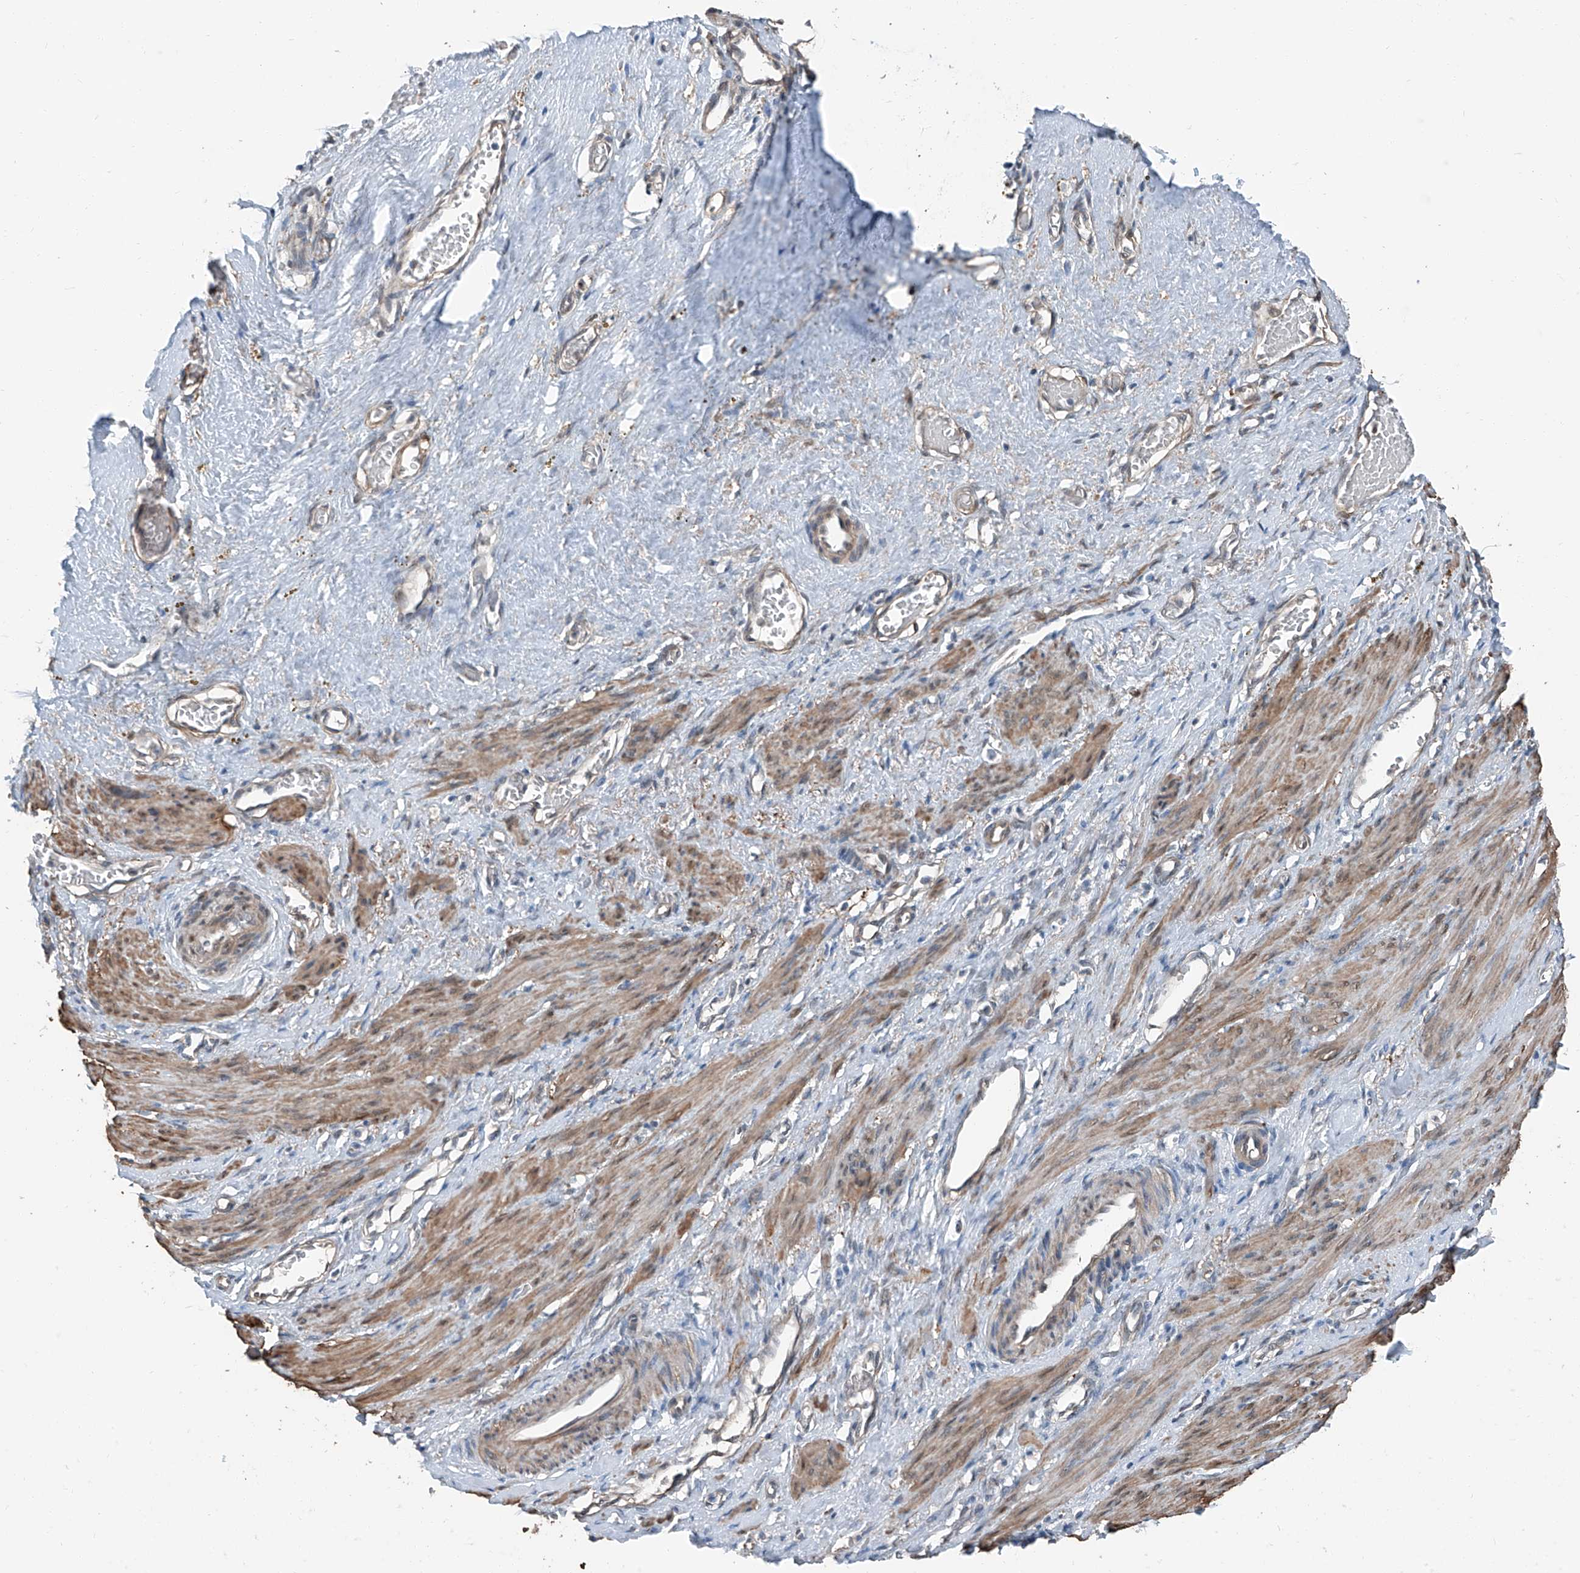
{"staining": {"intensity": "strong", "quantity": ">75%", "location": "cytoplasmic/membranous"}, "tissue": "smooth muscle", "cell_type": "Smooth muscle cells", "image_type": "normal", "snomed": [{"axis": "morphology", "description": "Normal tissue, NOS"}, {"axis": "topography", "description": "Endometrium"}], "caption": "Smooth muscle stained with a protein marker demonstrates strong staining in smooth muscle cells.", "gene": "HSPA6", "patient": {"sex": "female", "age": 33}}